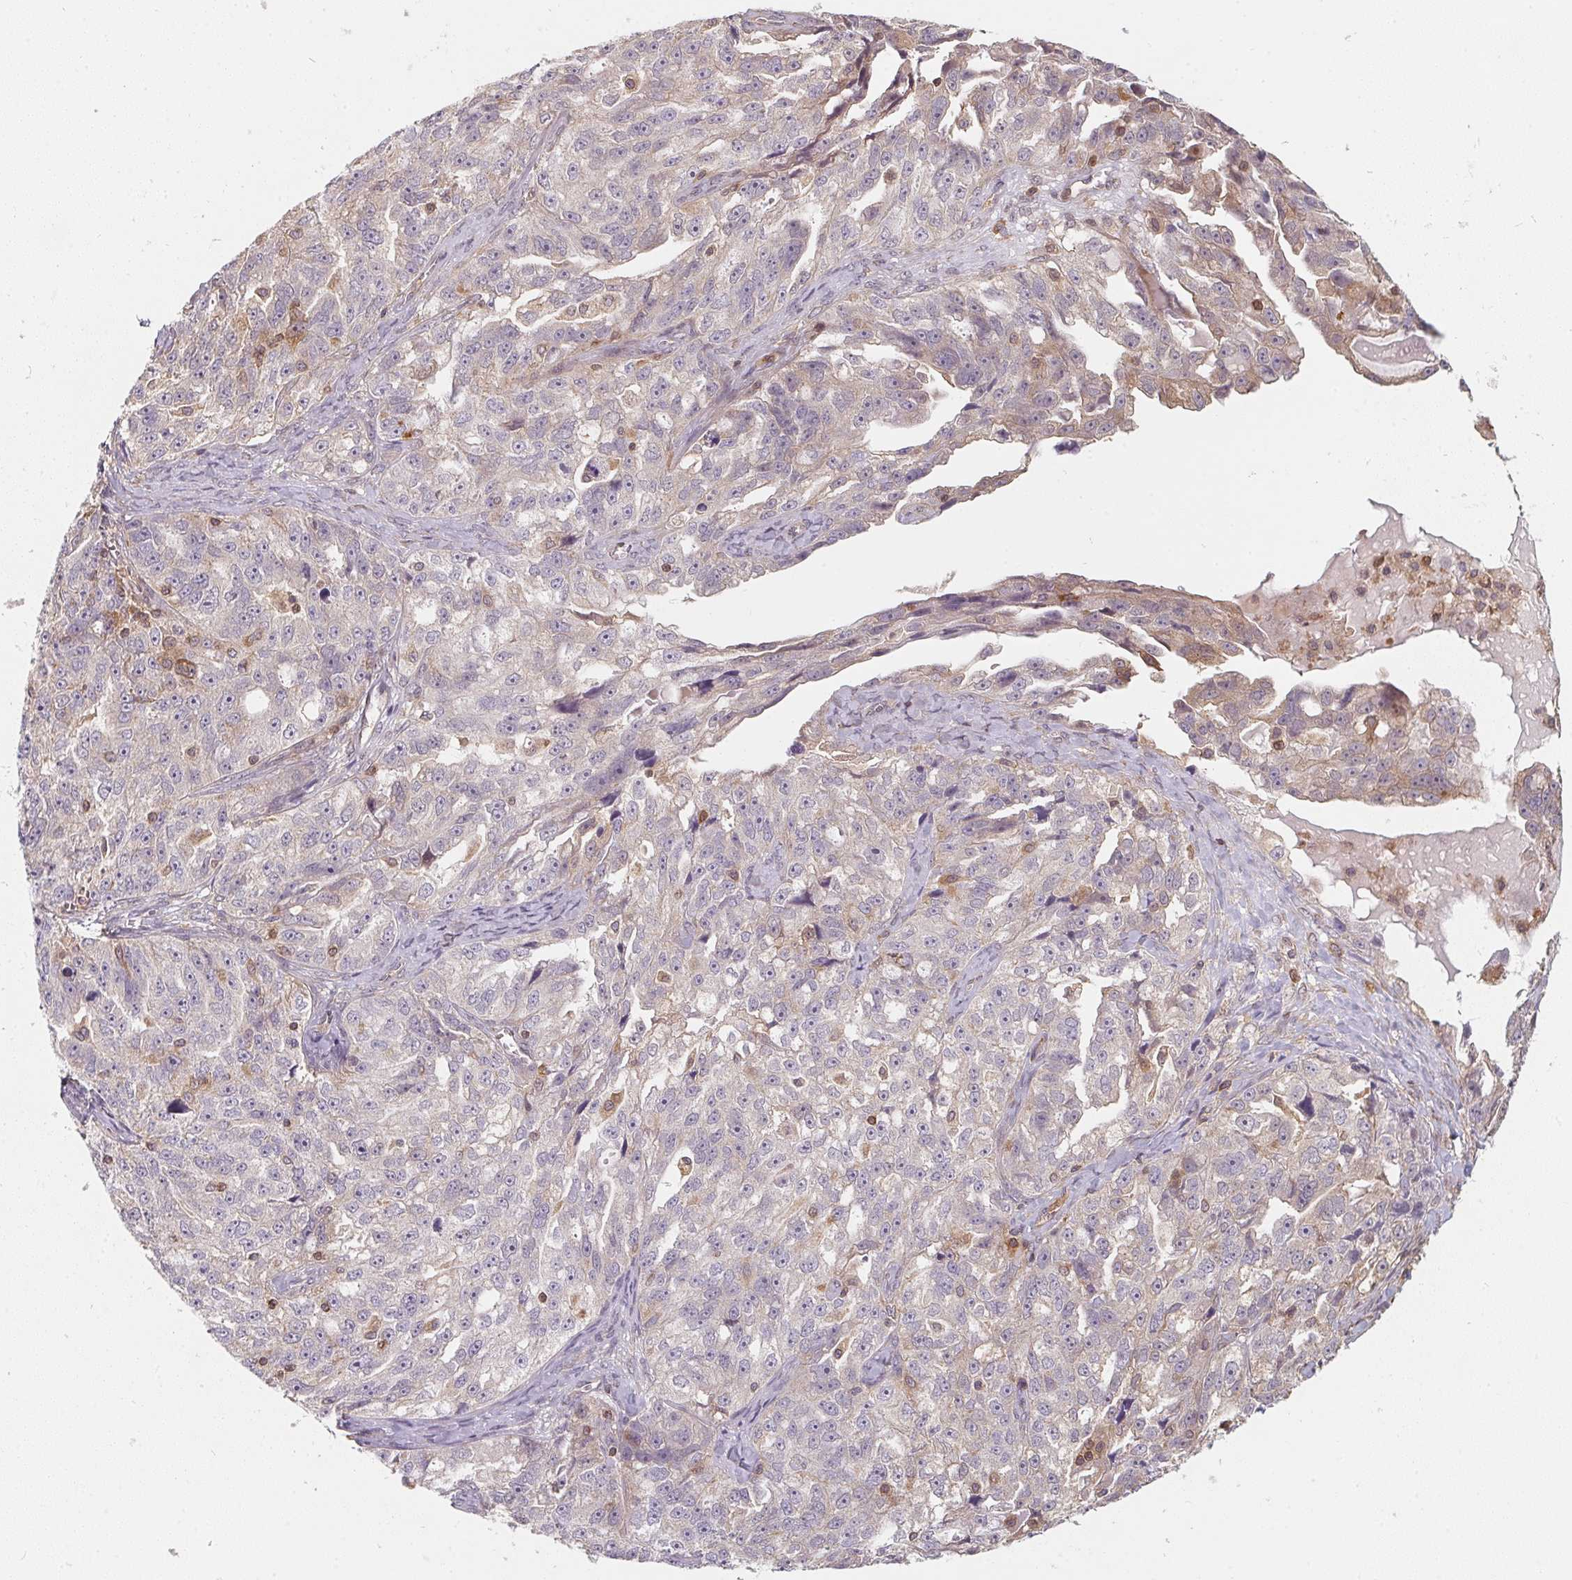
{"staining": {"intensity": "negative", "quantity": "none", "location": "none"}, "tissue": "ovarian cancer", "cell_type": "Tumor cells", "image_type": "cancer", "snomed": [{"axis": "morphology", "description": "Cystadenocarcinoma, serous, NOS"}, {"axis": "topography", "description": "Ovary"}], "caption": "High magnification brightfield microscopy of ovarian cancer stained with DAB (brown) and counterstained with hematoxylin (blue): tumor cells show no significant staining. (DAB (3,3'-diaminobenzidine) immunohistochemistry (IHC) visualized using brightfield microscopy, high magnification).", "gene": "ANKRD13A", "patient": {"sex": "female", "age": 51}}